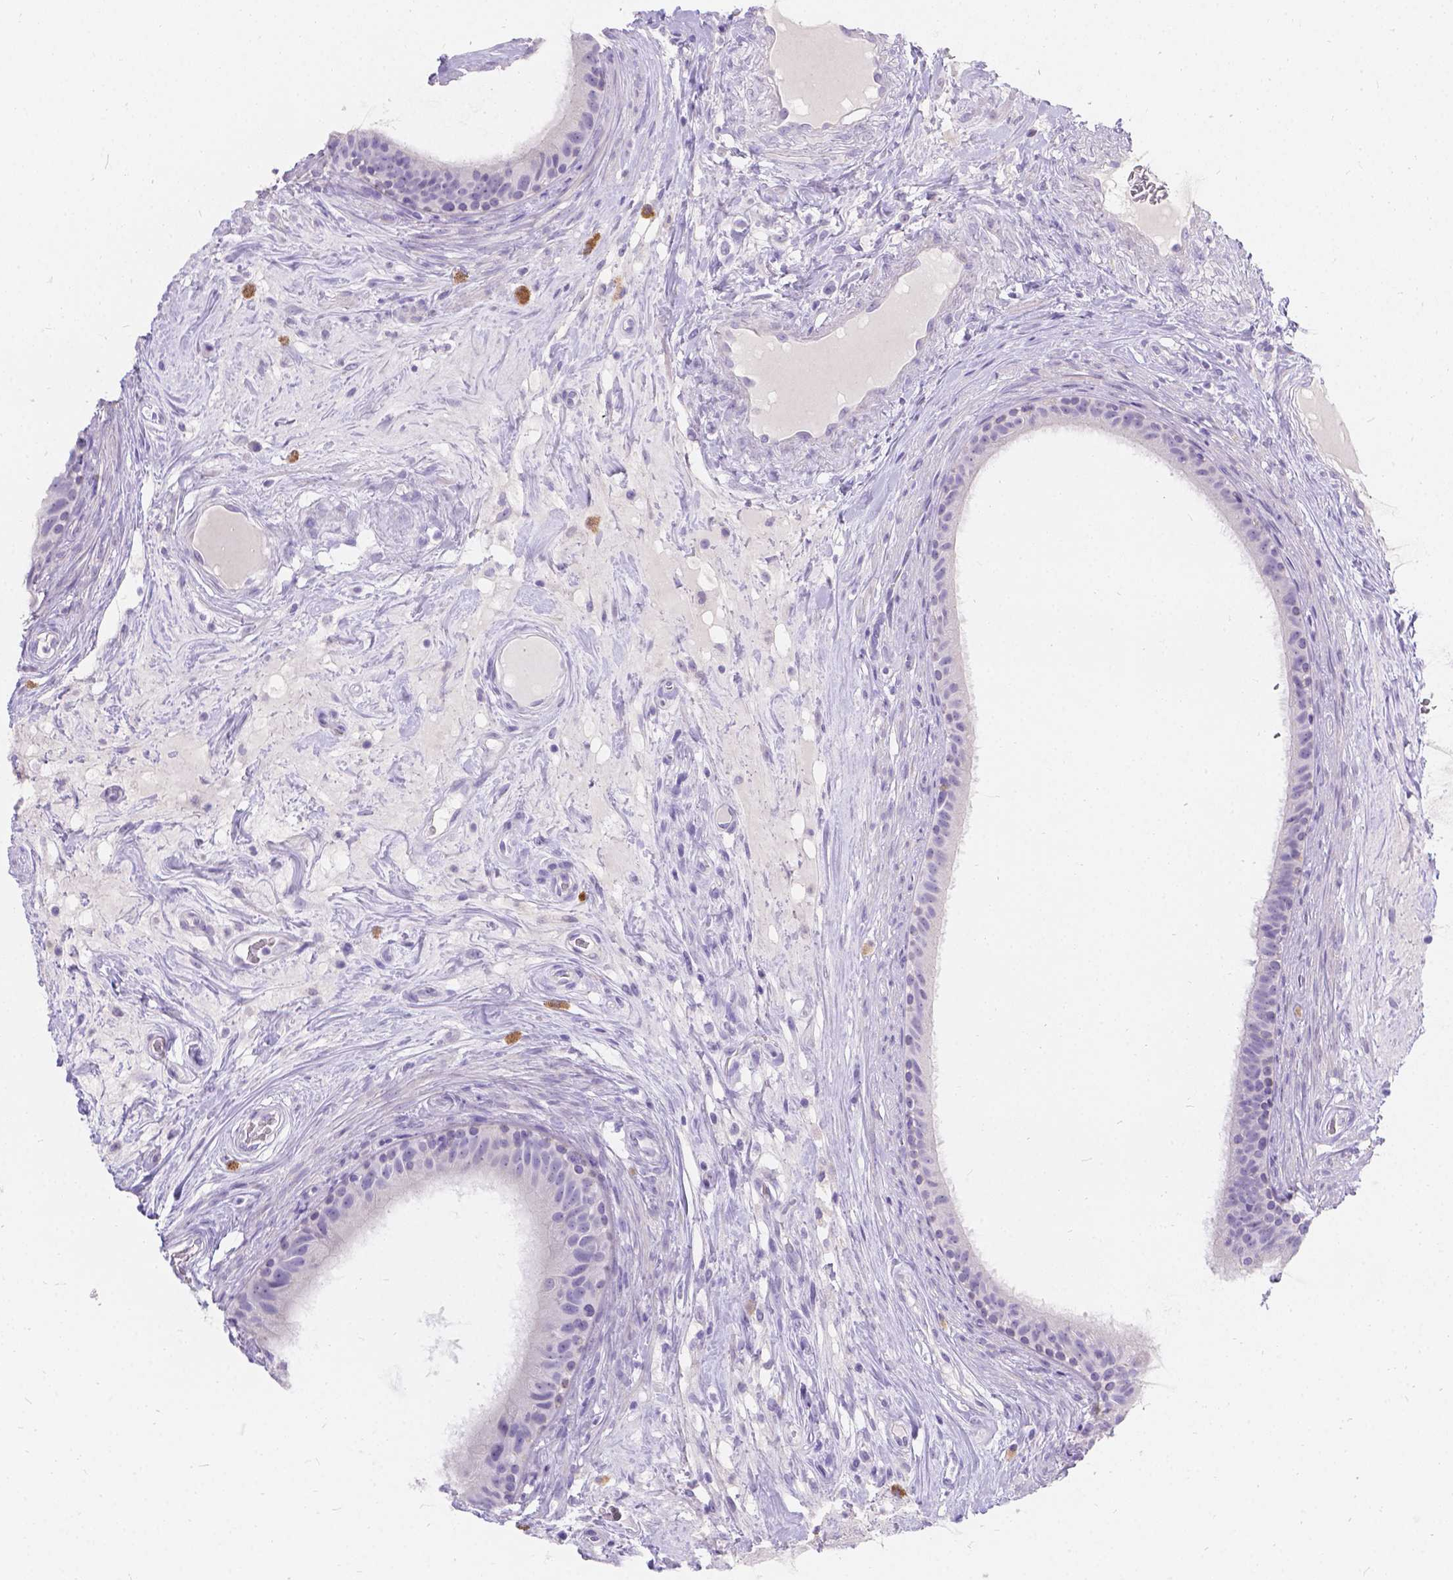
{"staining": {"intensity": "negative", "quantity": "none", "location": "none"}, "tissue": "epididymis", "cell_type": "Glandular cells", "image_type": "normal", "snomed": [{"axis": "morphology", "description": "Normal tissue, NOS"}, {"axis": "topography", "description": "Epididymis"}], "caption": "A high-resolution micrograph shows immunohistochemistry staining of benign epididymis, which shows no significant staining in glandular cells. Brightfield microscopy of immunohistochemistry stained with DAB (brown) and hematoxylin (blue), captured at high magnification.", "gene": "GNRHR", "patient": {"sex": "male", "age": 59}}